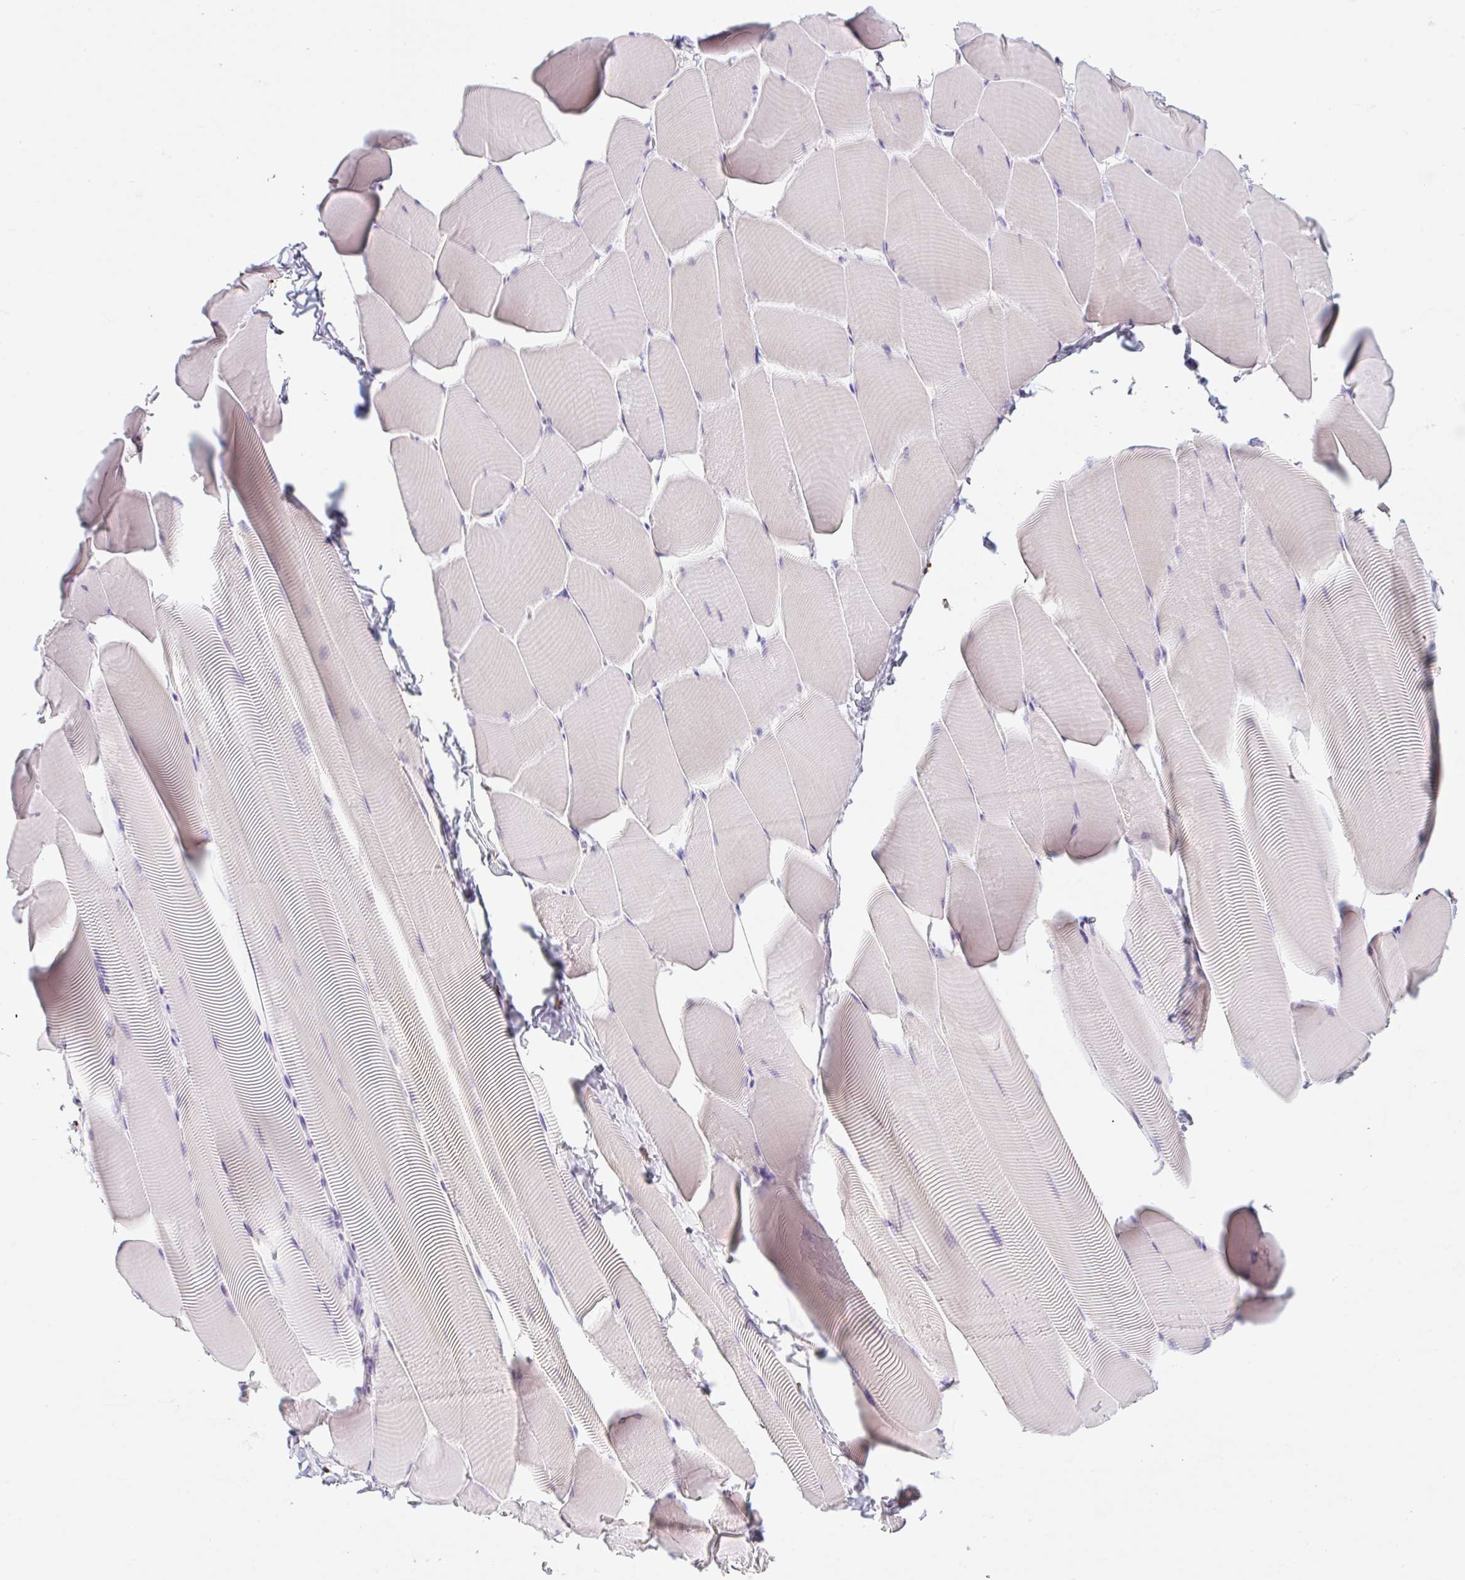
{"staining": {"intensity": "weak", "quantity": "<25%", "location": "cytoplasmic/membranous"}, "tissue": "skeletal muscle", "cell_type": "Myocytes", "image_type": "normal", "snomed": [{"axis": "morphology", "description": "Normal tissue, NOS"}, {"axis": "topography", "description": "Skeletal muscle"}], "caption": "Myocytes are negative for brown protein staining in unremarkable skeletal muscle. Nuclei are stained in blue.", "gene": "LYVE1", "patient": {"sex": "male", "age": 25}}